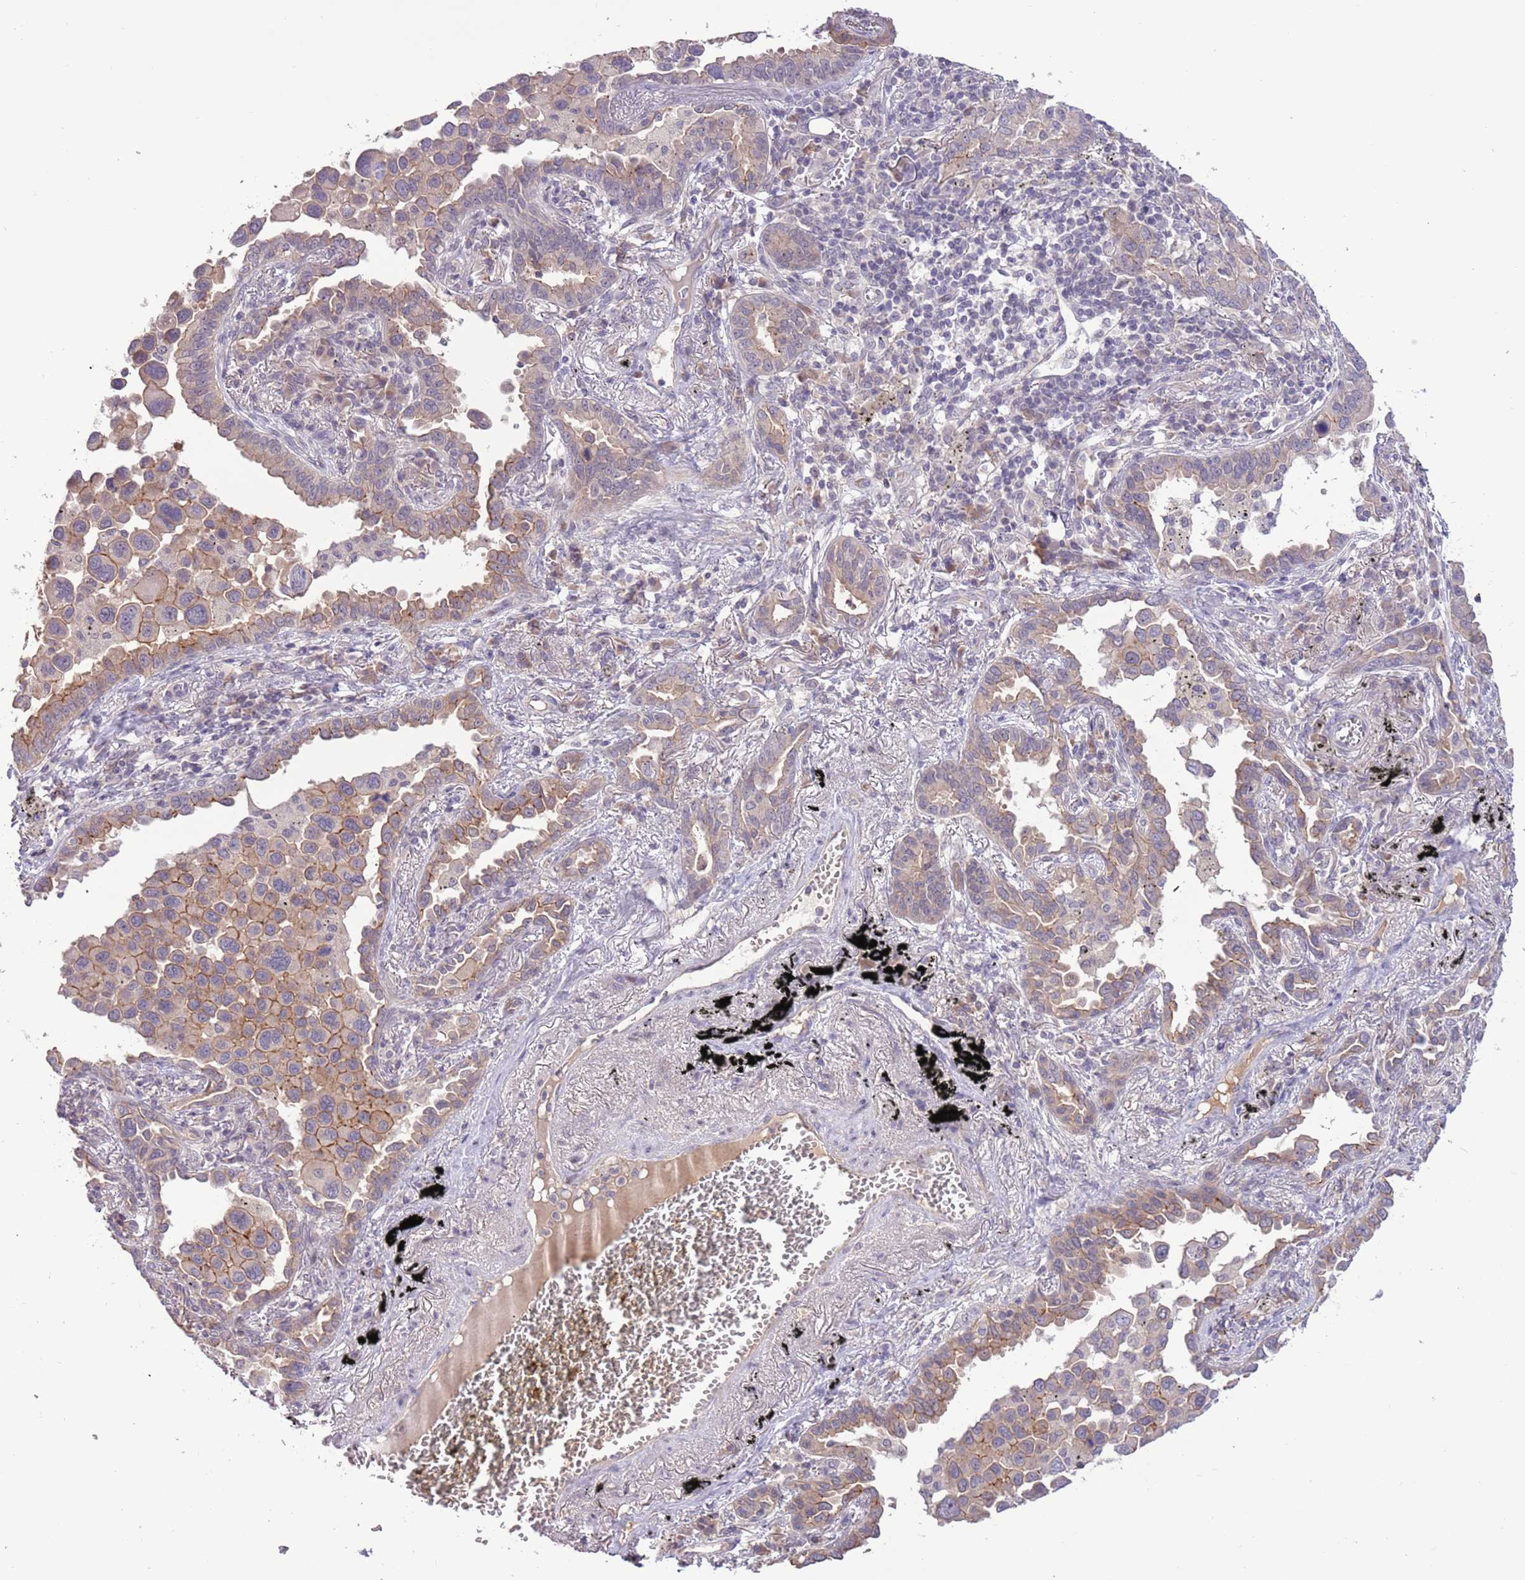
{"staining": {"intensity": "moderate", "quantity": "25%-75%", "location": "cytoplasmic/membranous"}, "tissue": "lung cancer", "cell_type": "Tumor cells", "image_type": "cancer", "snomed": [{"axis": "morphology", "description": "Adenocarcinoma, NOS"}, {"axis": "topography", "description": "Lung"}], "caption": "A medium amount of moderate cytoplasmic/membranous staining is identified in about 25%-75% of tumor cells in lung adenocarcinoma tissue.", "gene": "SHROOM3", "patient": {"sex": "male", "age": 67}}